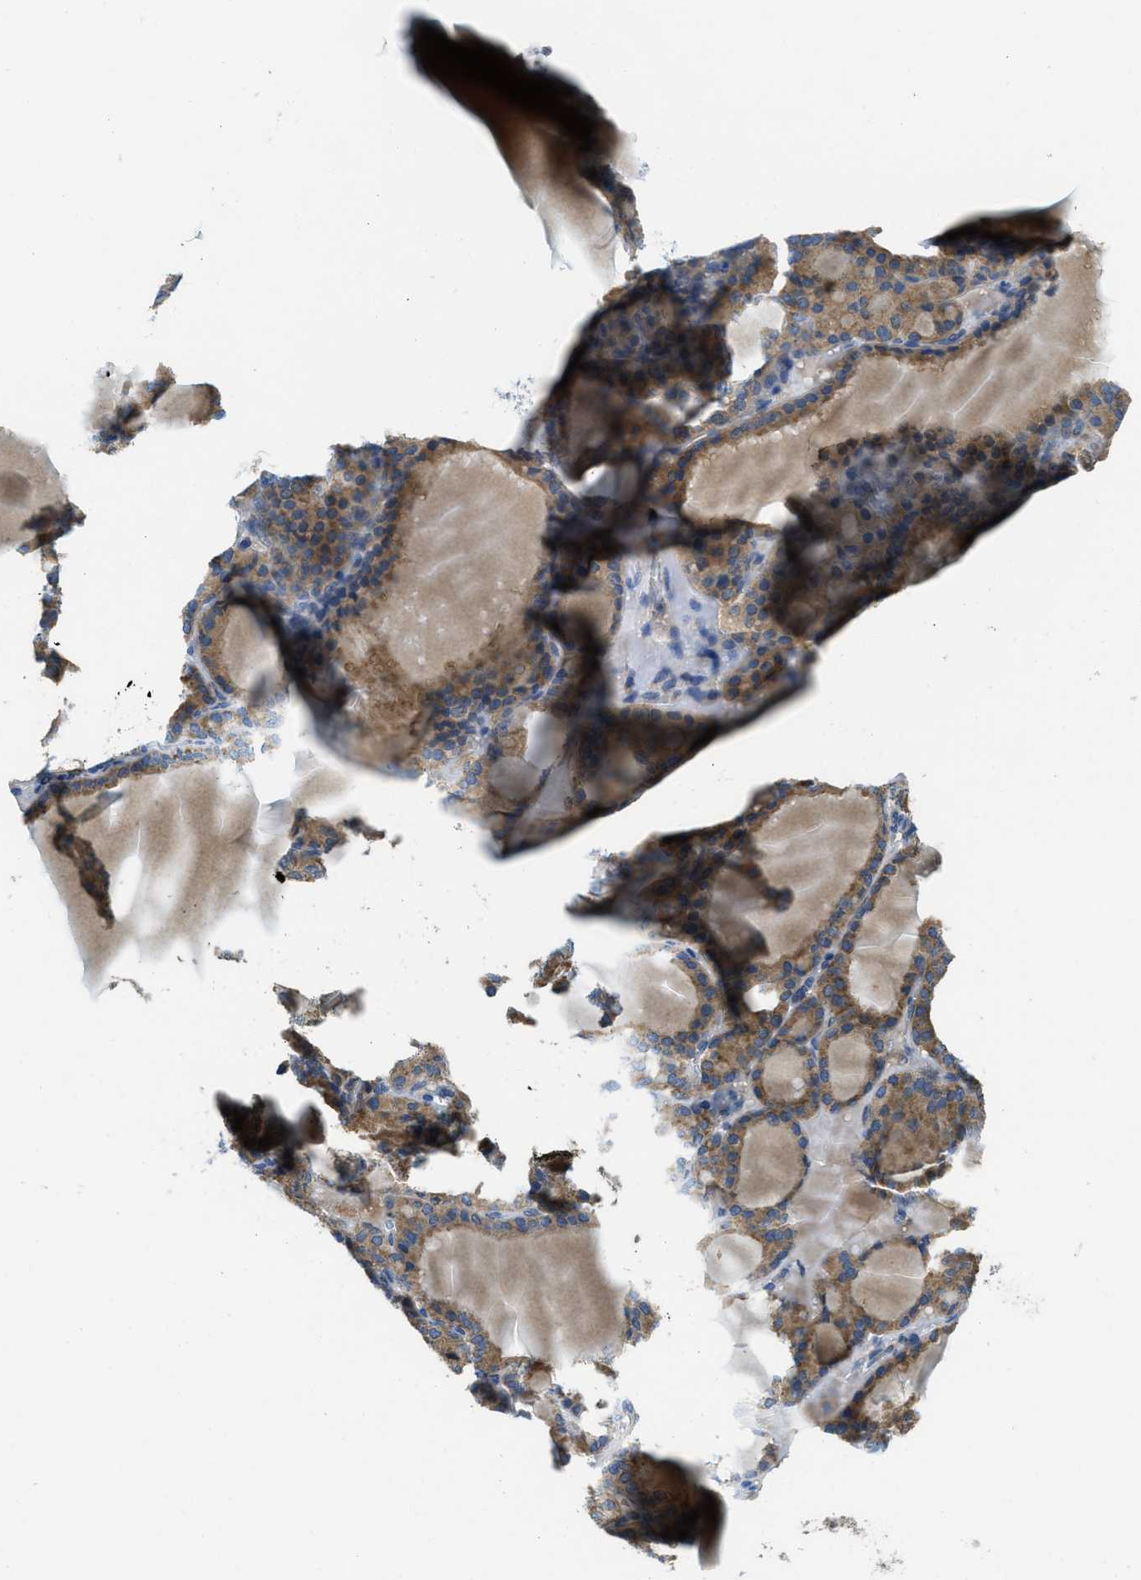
{"staining": {"intensity": "moderate", "quantity": ">75%", "location": "cytoplasmic/membranous"}, "tissue": "thyroid gland", "cell_type": "Glandular cells", "image_type": "normal", "snomed": [{"axis": "morphology", "description": "Normal tissue, NOS"}, {"axis": "topography", "description": "Thyroid gland"}], "caption": "Immunohistochemical staining of unremarkable thyroid gland reveals >75% levels of moderate cytoplasmic/membranous protein positivity in approximately >75% of glandular cells. (brown staining indicates protein expression, while blue staining denotes nuclei).", "gene": "SSR1", "patient": {"sex": "female", "age": 28}}